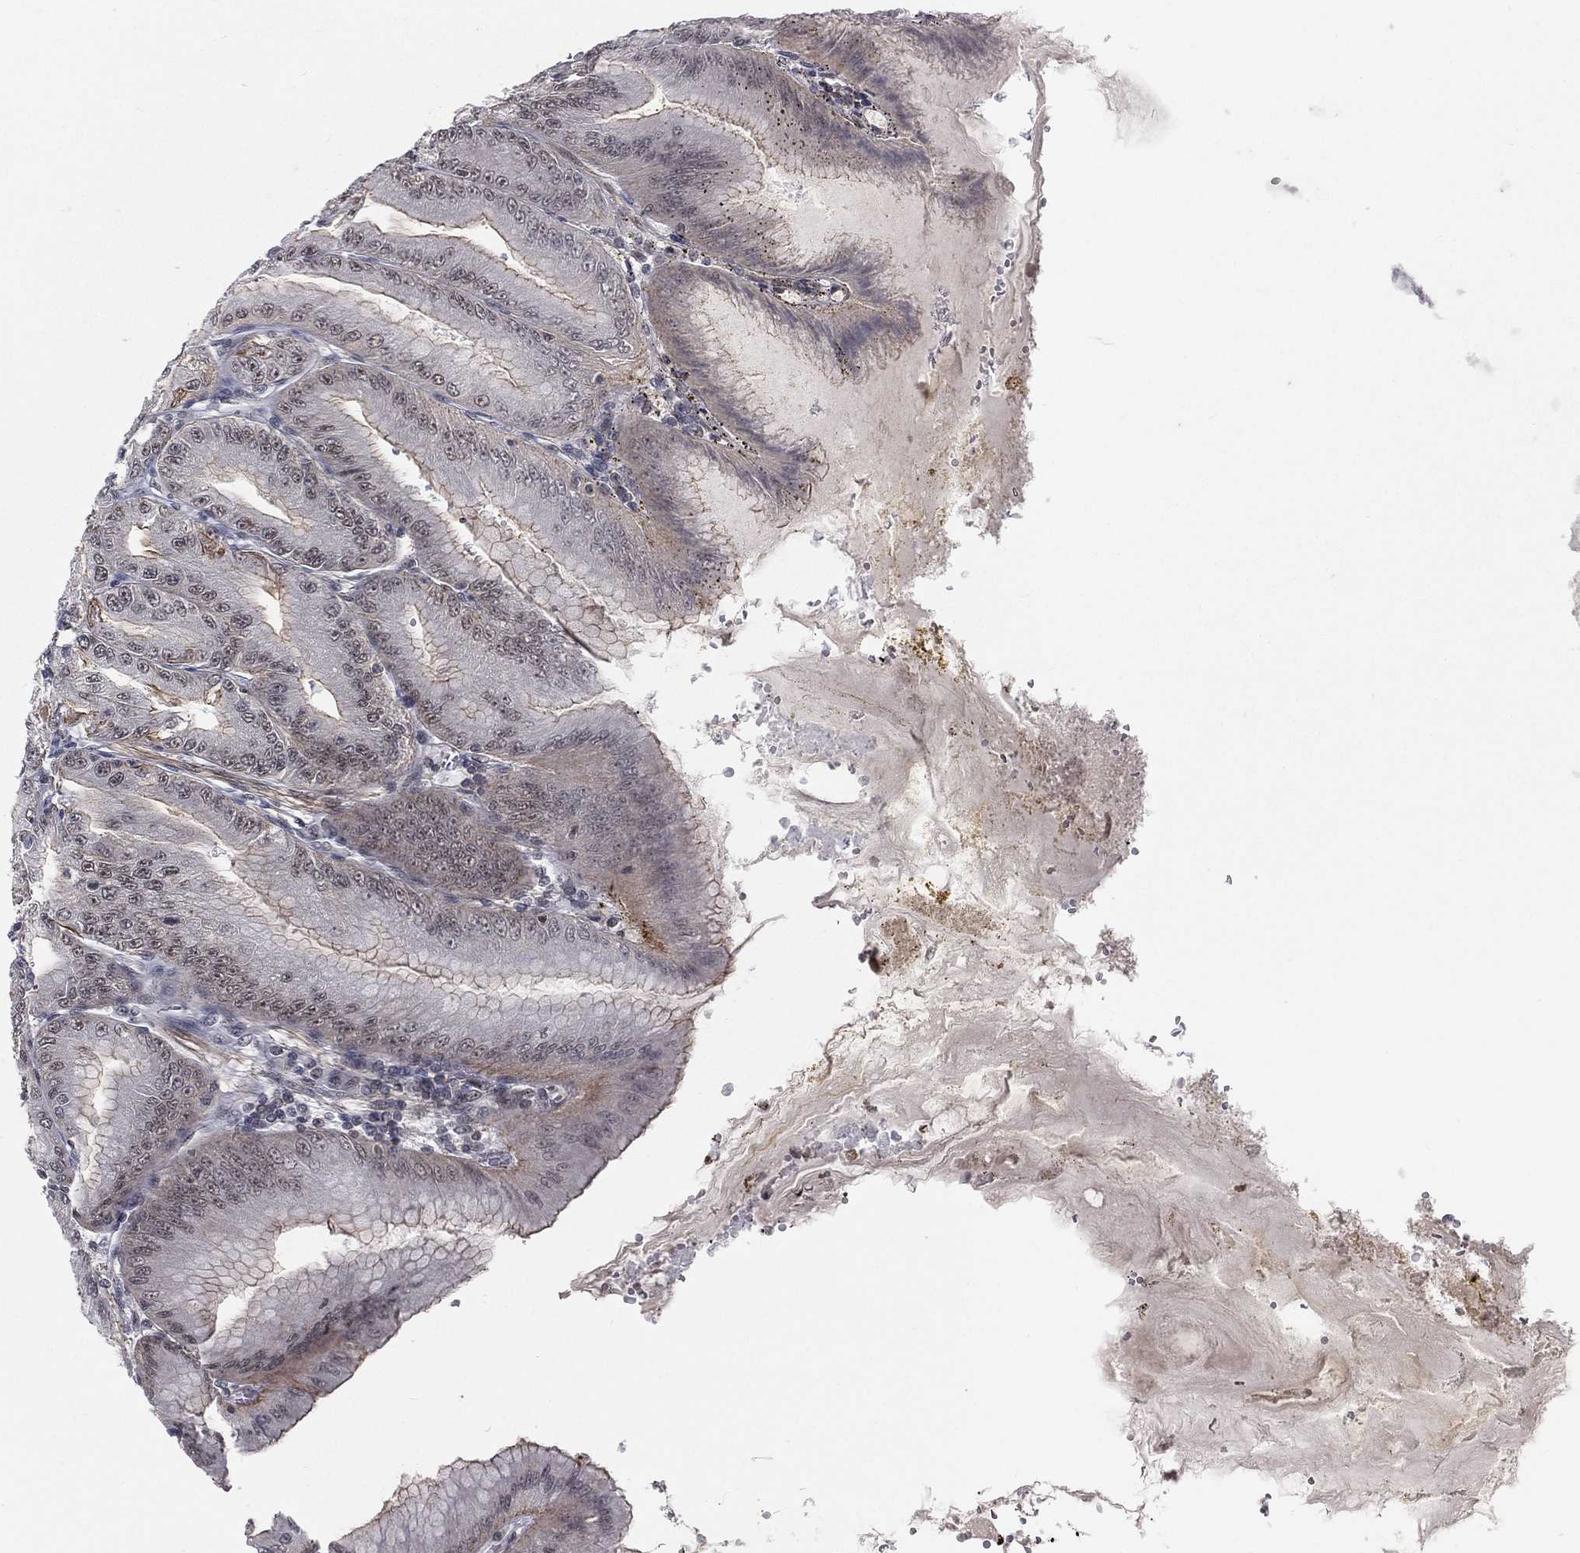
{"staining": {"intensity": "moderate", "quantity": "25%-75%", "location": "cytoplasmic/membranous"}, "tissue": "stomach", "cell_type": "Glandular cells", "image_type": "normal", "snomed": [{"axis": "morphology", "description": "Normal tissue, NOS"}, {"axis": "topography", "description": "Stomach"}], "caption": "Protein expression analysis of unremarkable stomach displays moderate cytoplasmic/membranous staining in approximately 25%-75% of glandular cells. The protein is stained brown, and the nuclei are stained in blue (DAB IHC with brightfield microscopy, high magnification).", "gene": "MORC2", "patient": {"sex": "male", "age": 71}}